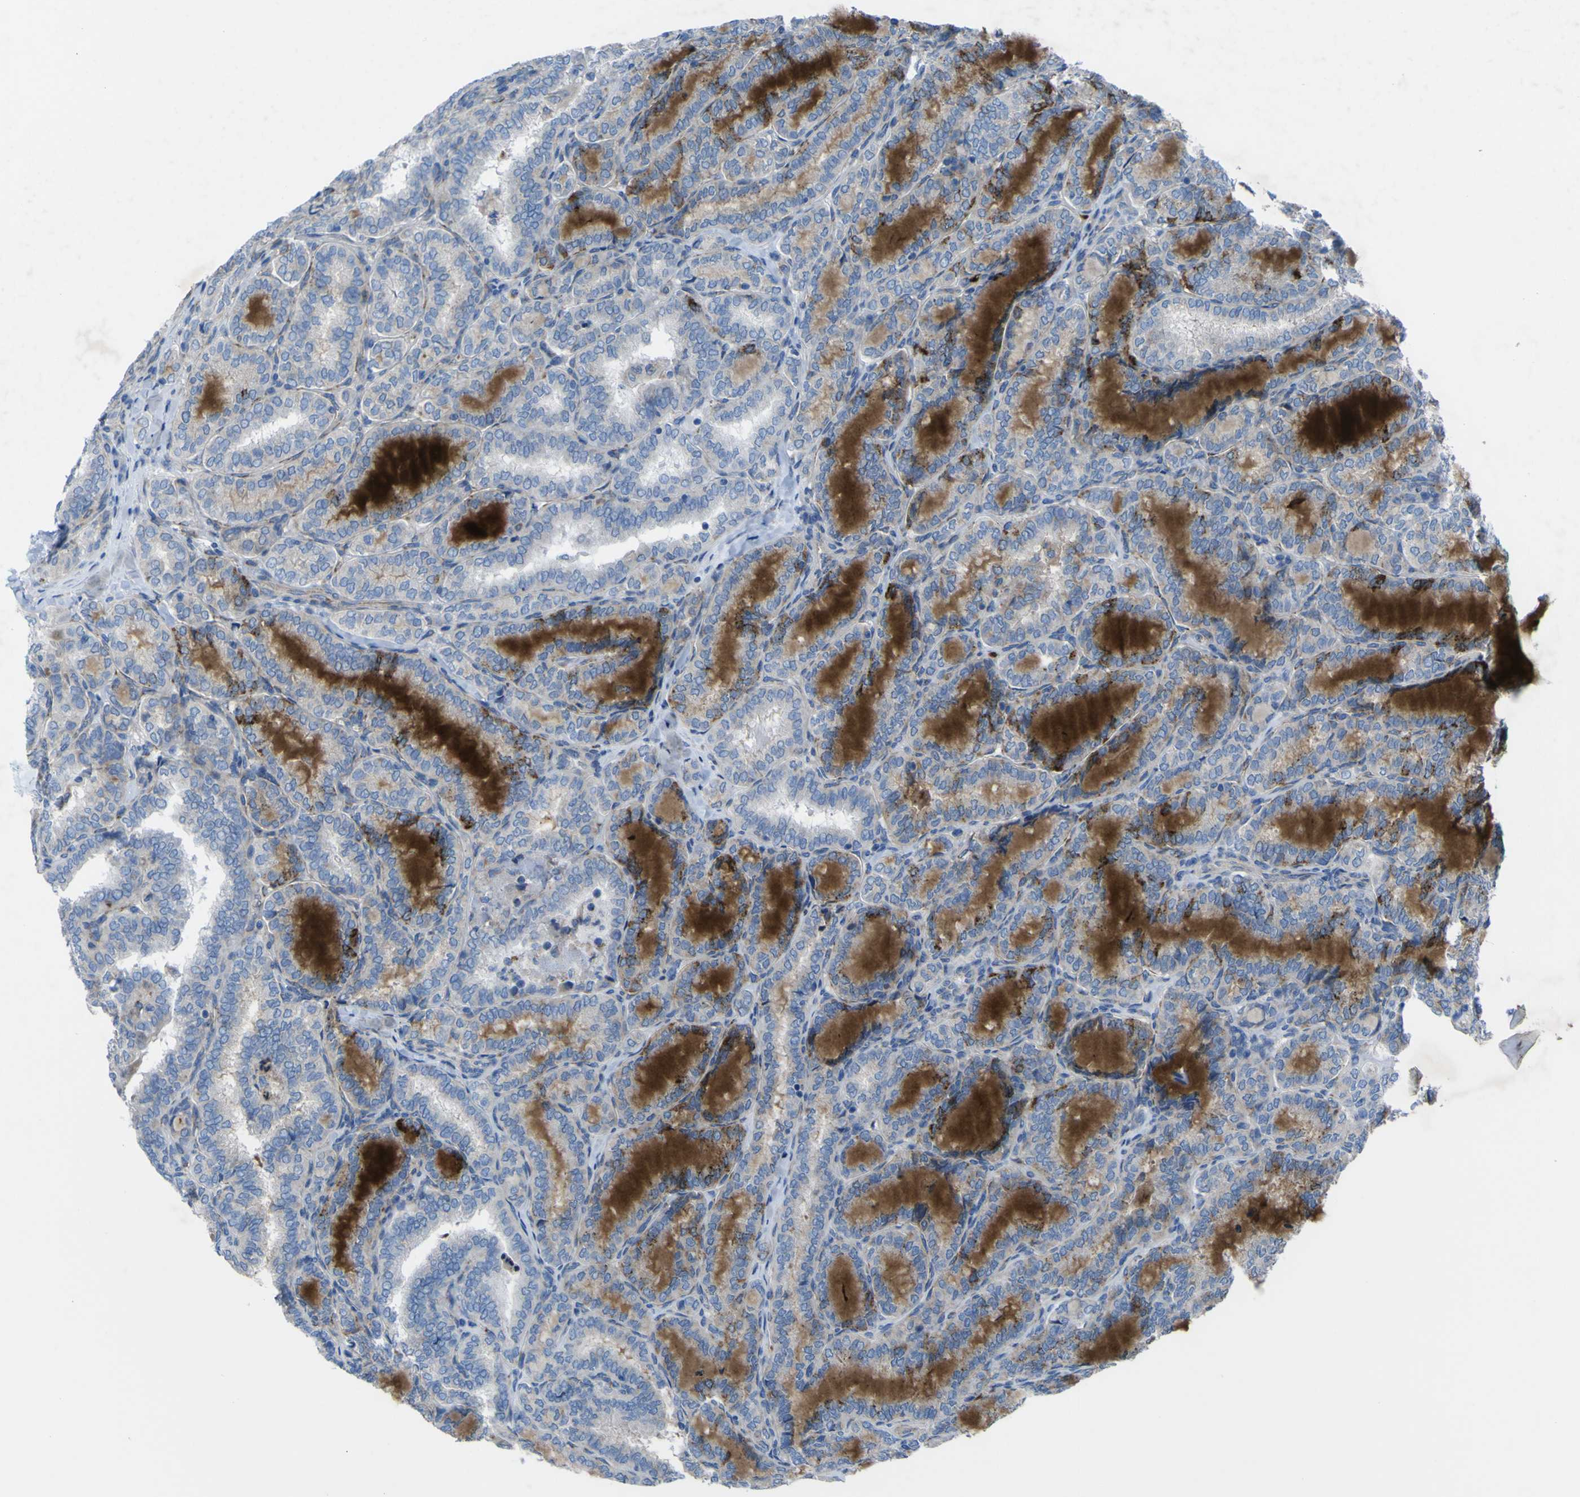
{"staining": {"intensity": "weak", "quantity": "<25%", "location": "cytoplasmic/membranous"}, "tissue": "thyroid cancer", "cell_type": "Tumor cells", "image_type": "cancer", "snomed": [{"axis": "morphology", "description": "Normal tissue, NOS"}, {"axis": "morphology", "description": "Papillary adenocarcinoma, NOS"}, {"axis": "topography", "description": "Thyroid gland"}], "caption": "A micrograph of thyroid papillary adenocarcinoma stained for a protein reveals no brown staining in tumor cells.", "gene": "CST3", "patient": {"sex": "female", "age": 30}}